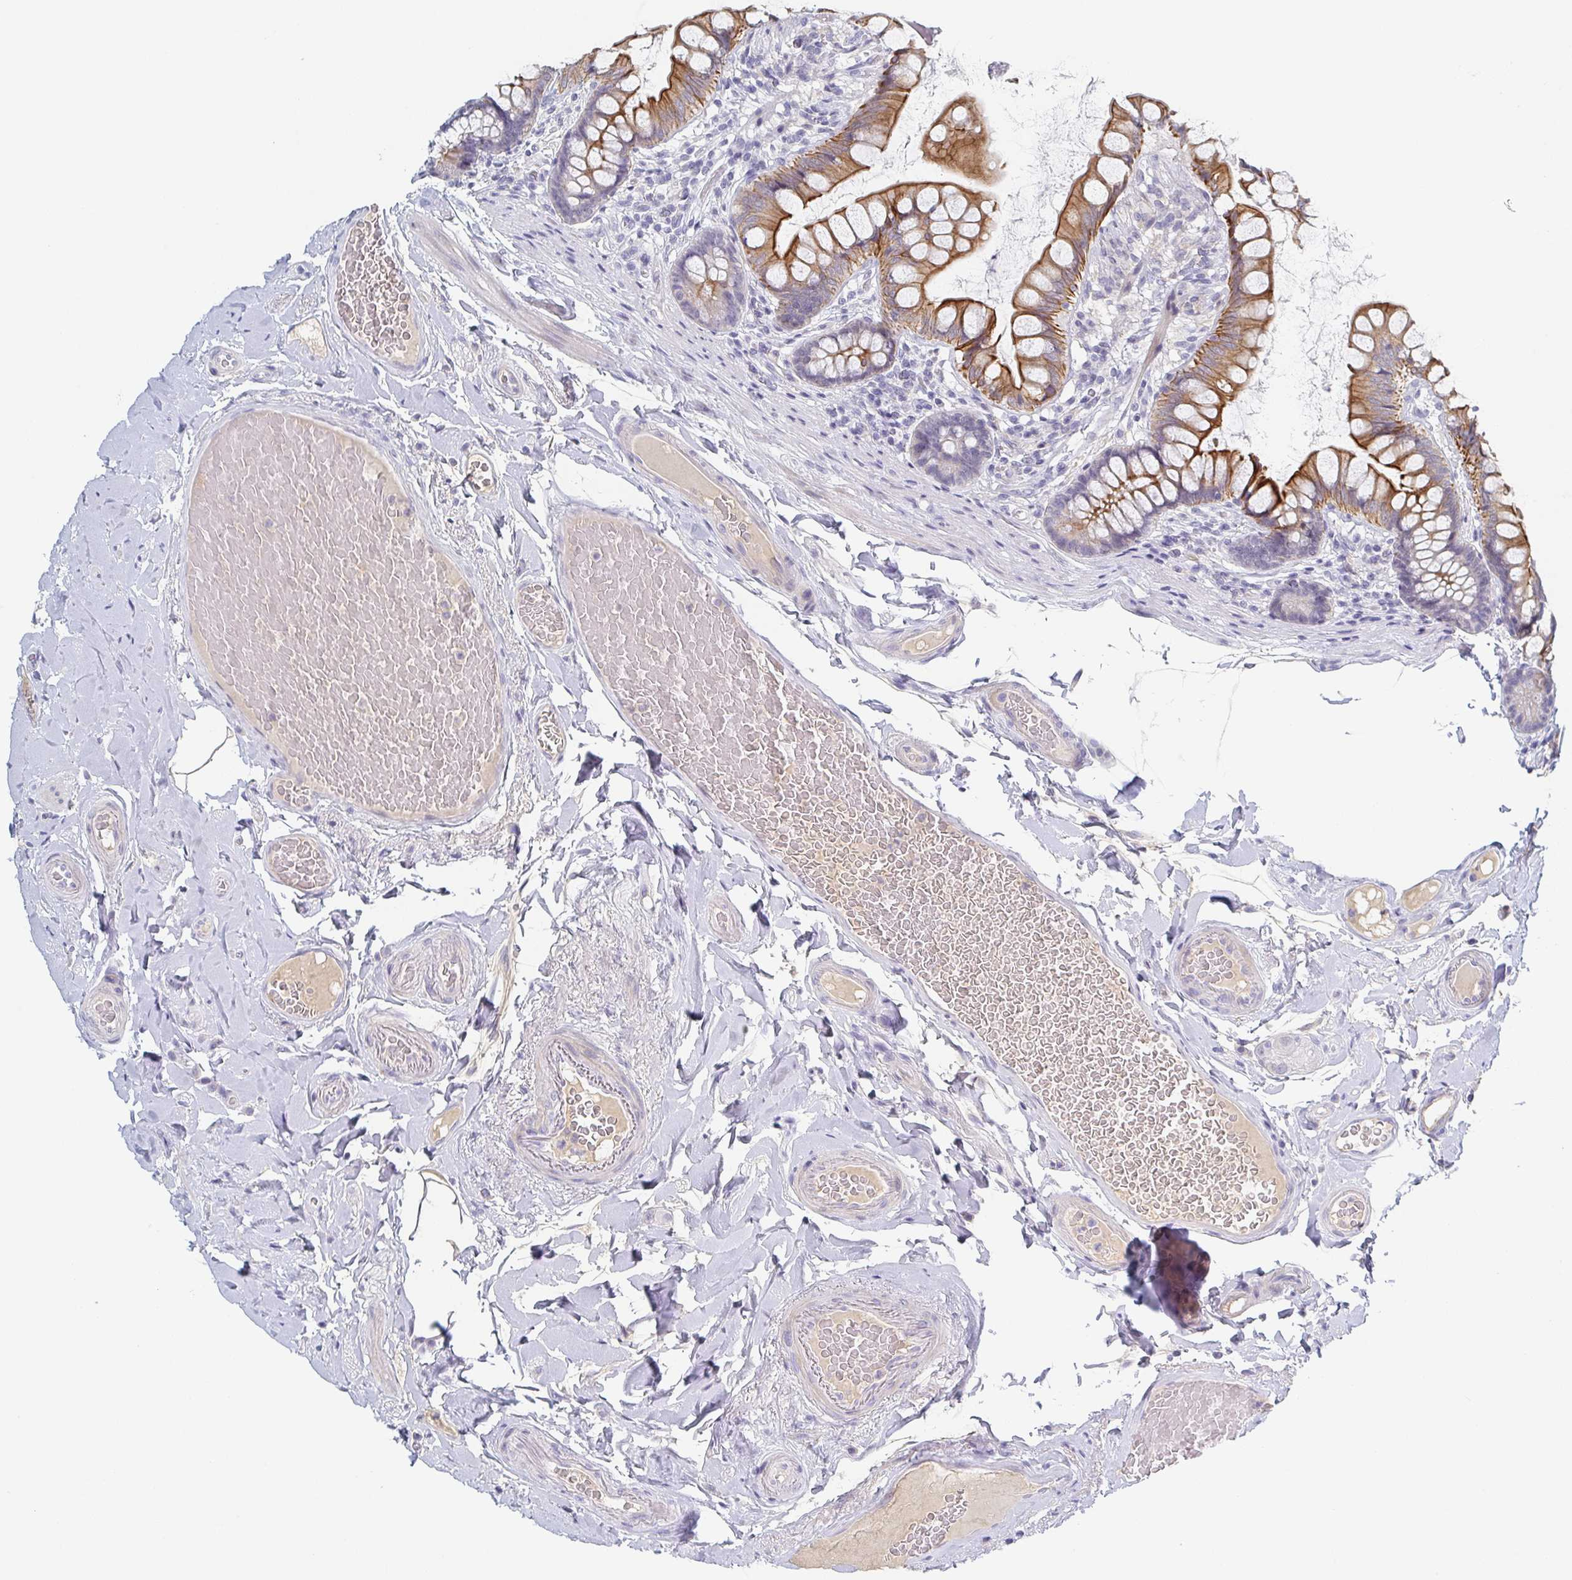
{"staining": {"intensity": "moderate", "quantity": ">75%", "location": "cytoplasmic/membranous"}, "tissue": "small intestine", "cell_type": "Glandular cells", "image_type": "normal", "snomed": [{"axis": "morphology", "description": "Normal tissue, NOS"}, {"axis": "topography", "description": "Small intestine"}], "caption": "Immunohistochemical staining of normal small intestine reveals moderate cytoplasmic/membranous protein positivity in about >75% of glandular cells.", "gene": "RHOV", "patient": {"sex": "male", "age": 70}}